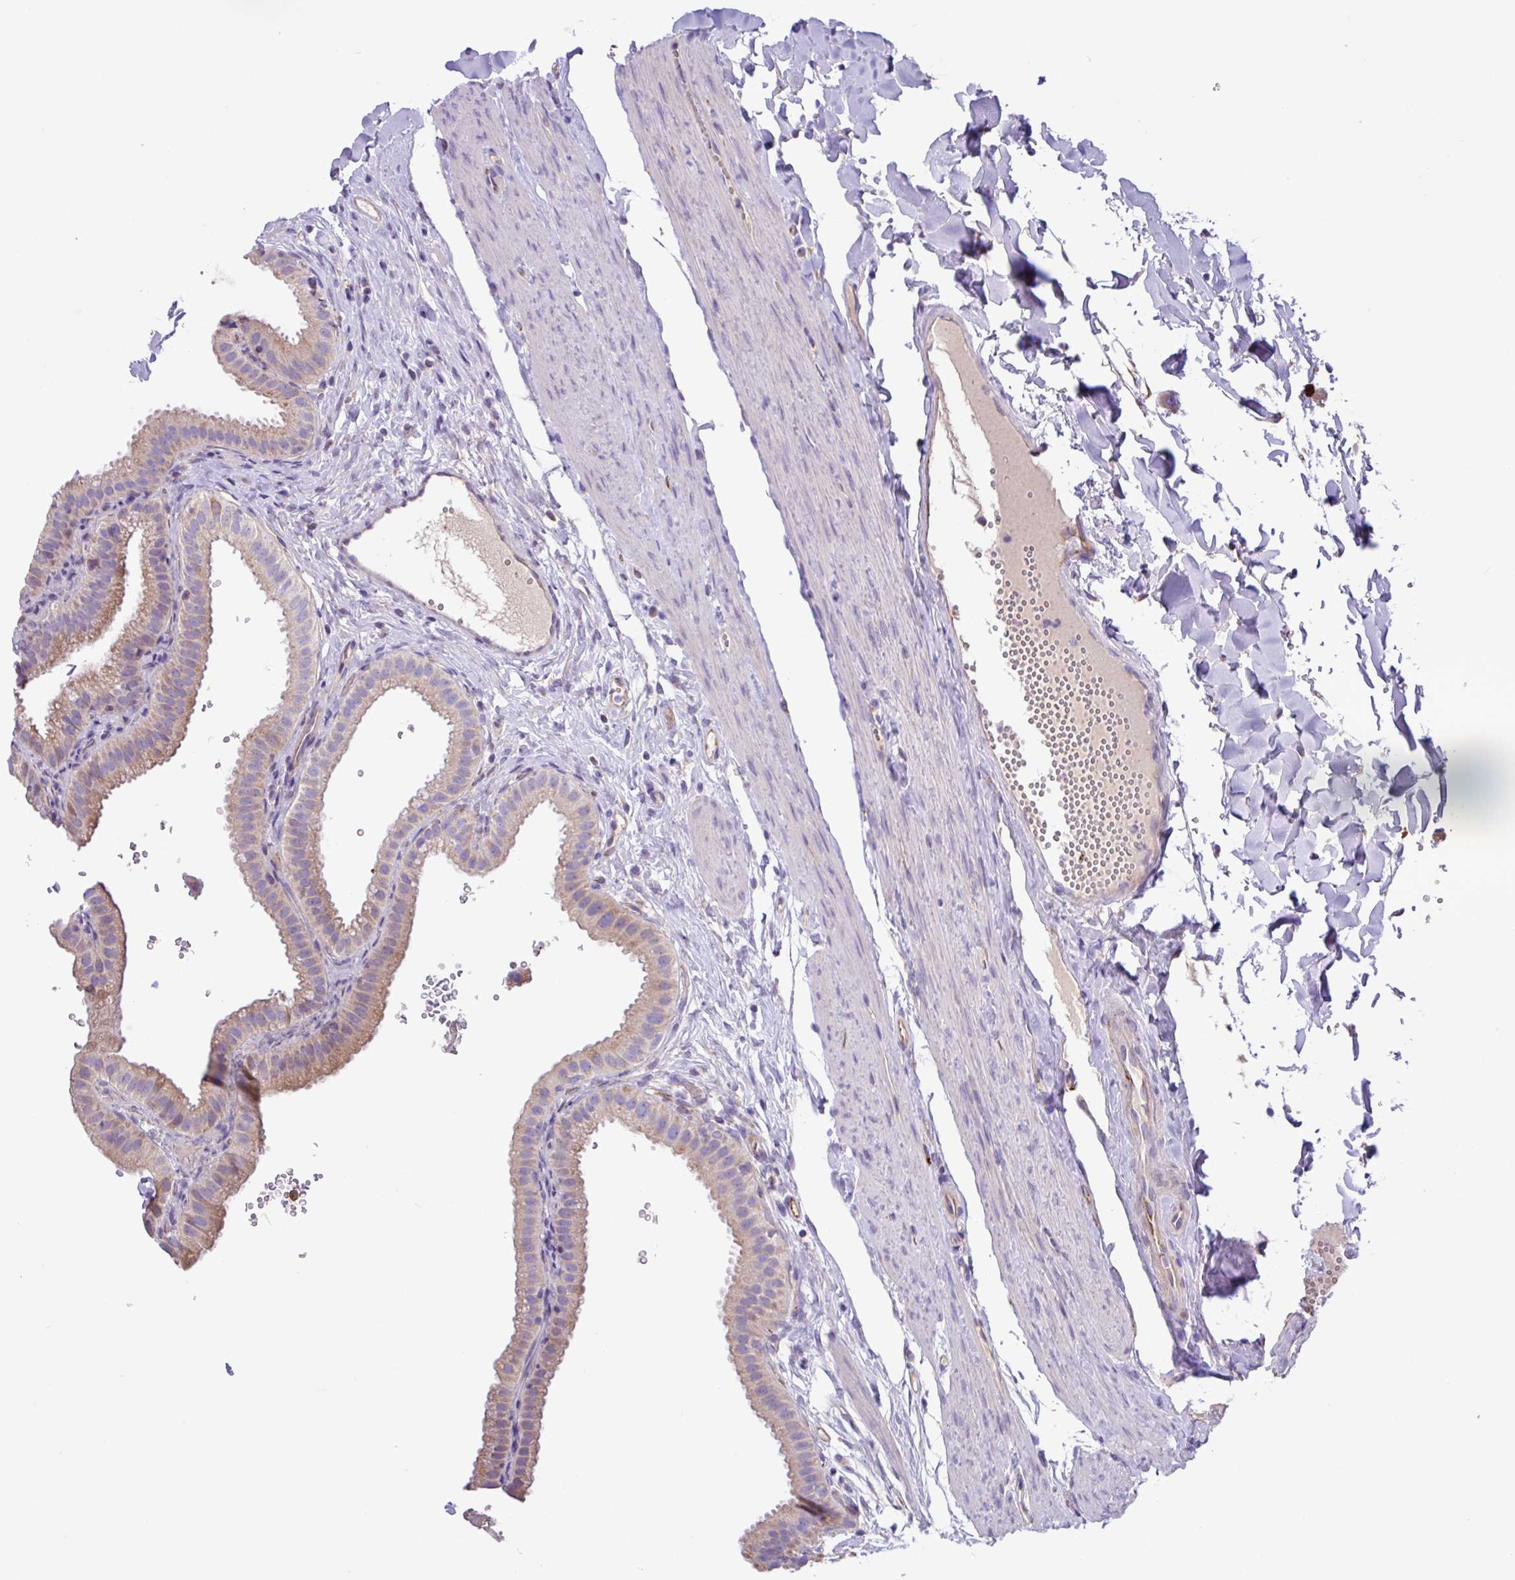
{"staining": {"intensity": "weak", "quantity": "25%-75%", "location": "cytoplasmic/membranous"}, "tissue": "gallbladder", "cell_type": "Glandular cells", "image_type": "normal", "snomed": [{"axis": "morphology", "description": "Normal tissue, NOS"}, {"axis": "topography", "description": "Gallbladder"}], "caption": "Immunohistochemical staining of benign gallbladder demonstrates low levels of weak cytoplasmic/membranous positivity in about 25%-75% of glandular cells. (DAB = brown stain, brightfield microscopy at high magnification).", "gene": "MRM2", "patient": {"sex": "female", "age": 61}}